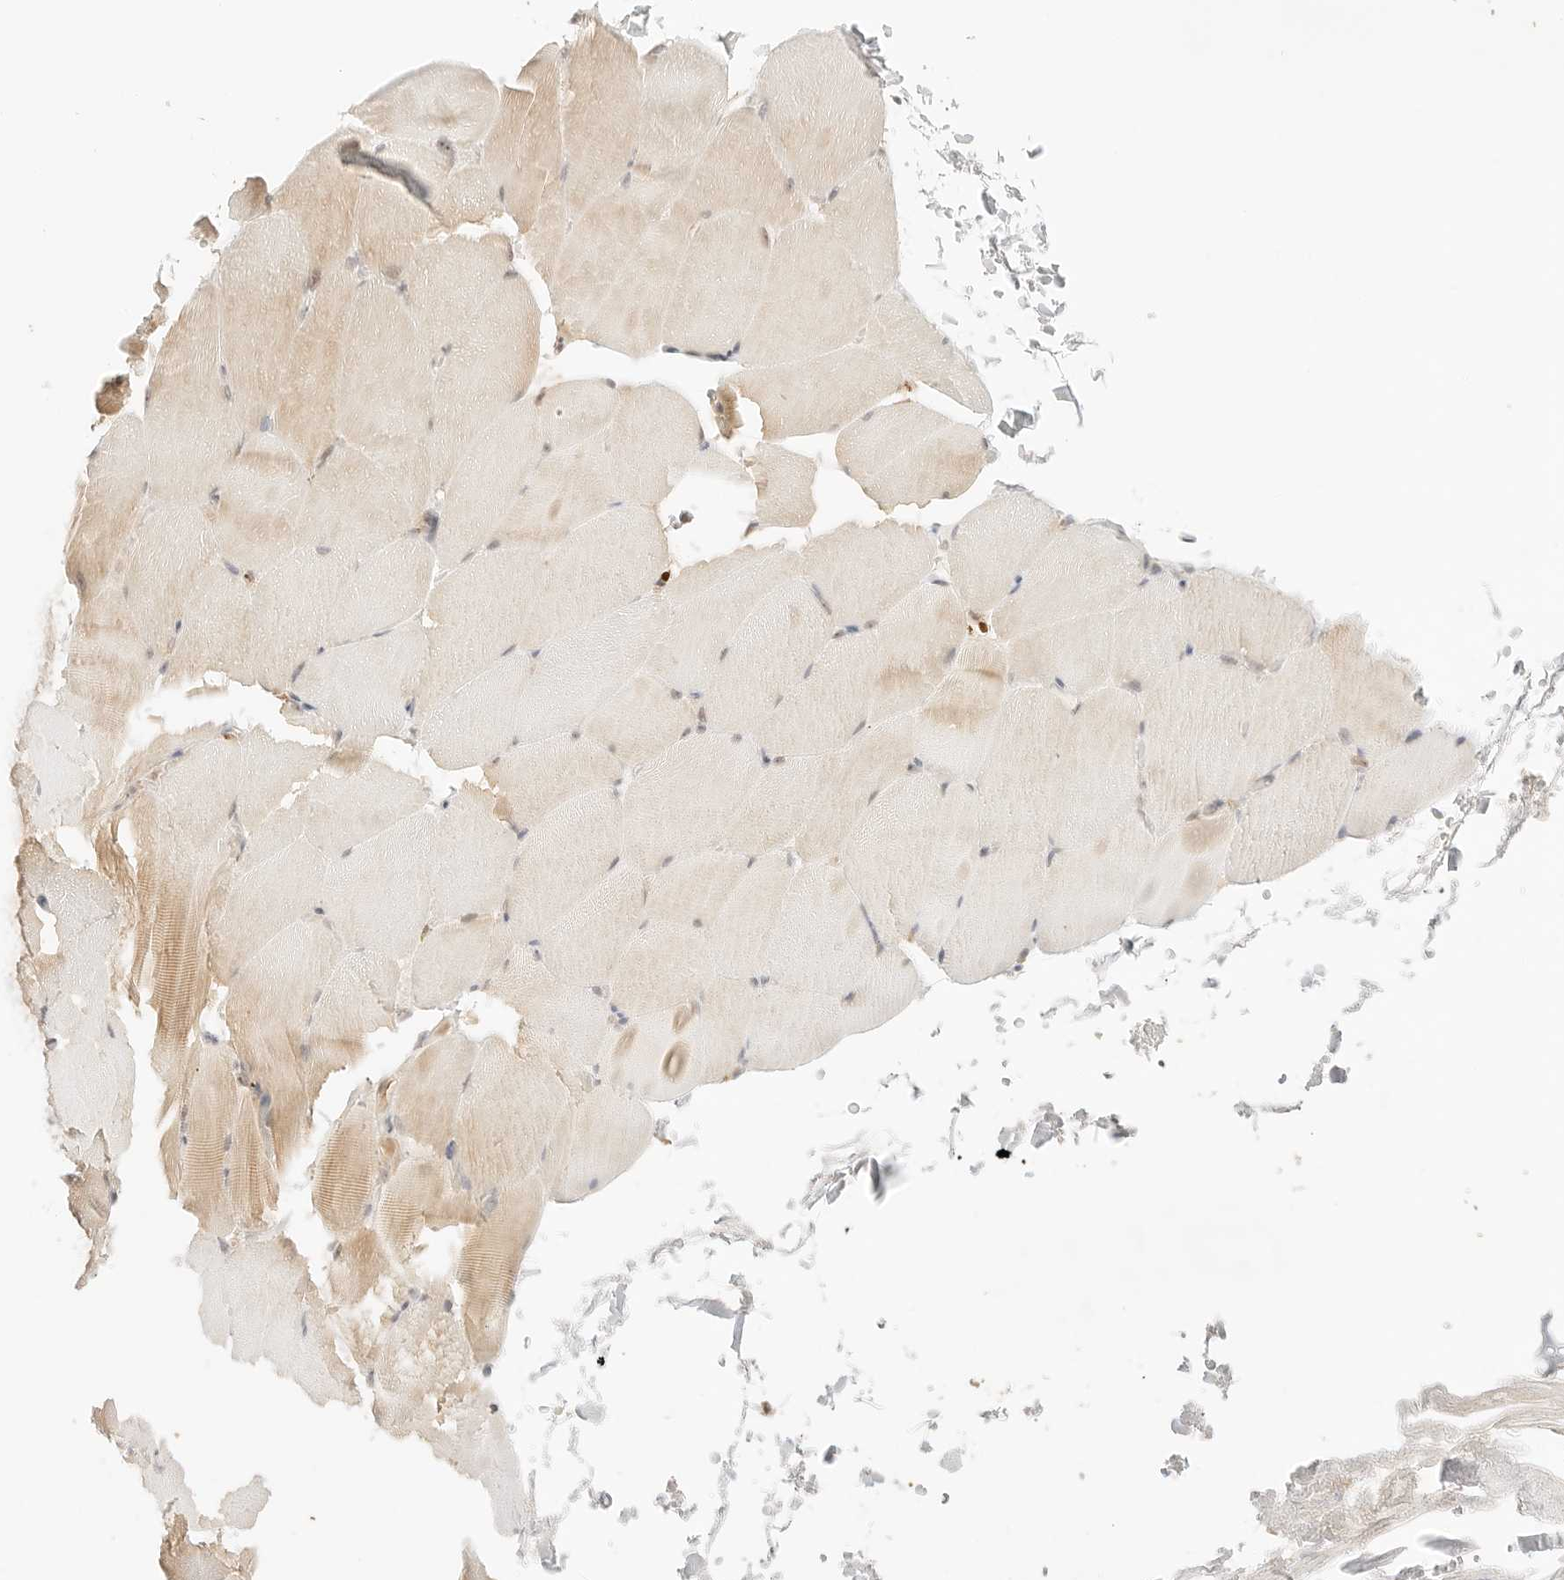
{"staining": {"intensity": "weak", "quantity": "25%-75%", "location": "cytoplasmic/membranous"}, "tissue": "skeletal muscle", "cell_type": "Myocytes", "image_type": "normal", "snomed": [{"axis": "morphology", "description": "Normal tissue, NOS"}, {"axis": "topography", "description": "Skeletal muscle"}, {"axis": "topography", "description": "Parathyroid gland"}], "caption": "Normal skeletal muscle shows weak cytoplasmic/membranous expression in about 25%-75% of myocytes.", "gene": "RPS6KL1", "patient": {"sex": "female", "age": 37}}